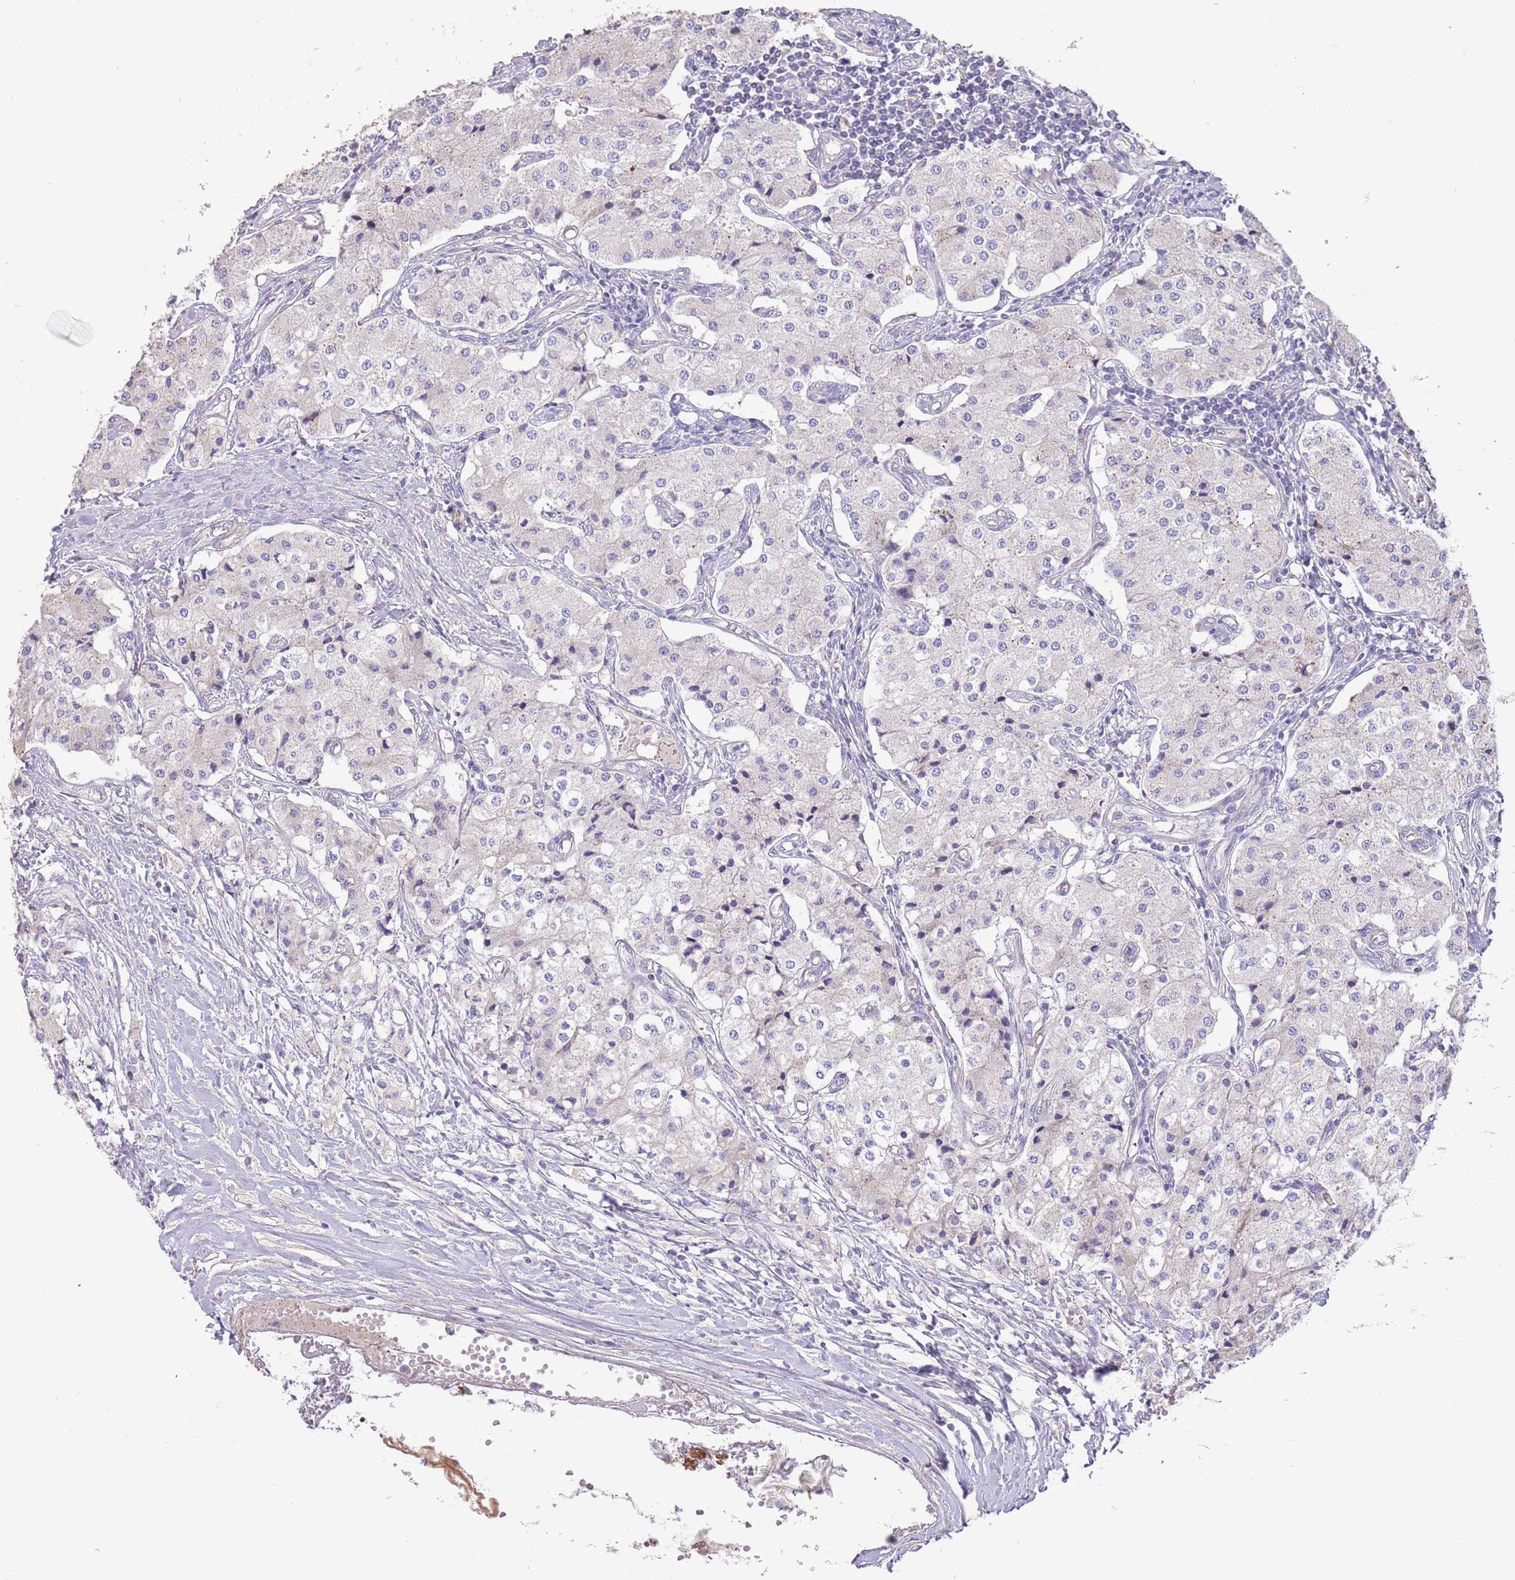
{"staining": {"intensity": "negative", "quantity": "none", "location": "none"}, "tissue": "carcinoid", "cell_type": "Tumor cells", "image_type": "cancer", "snomed": [{"axis": "morphology", "description": "Carcinoid, malignant, NOS"}, {"axis": "topography", "description": "Colon"}], "caption": "Carcinoid (malignant) stained for a protein using IHC reveals no positivity tumor cells.", "gene": "SFTPA1", "patient": {"sex": "female", "age": 52}}